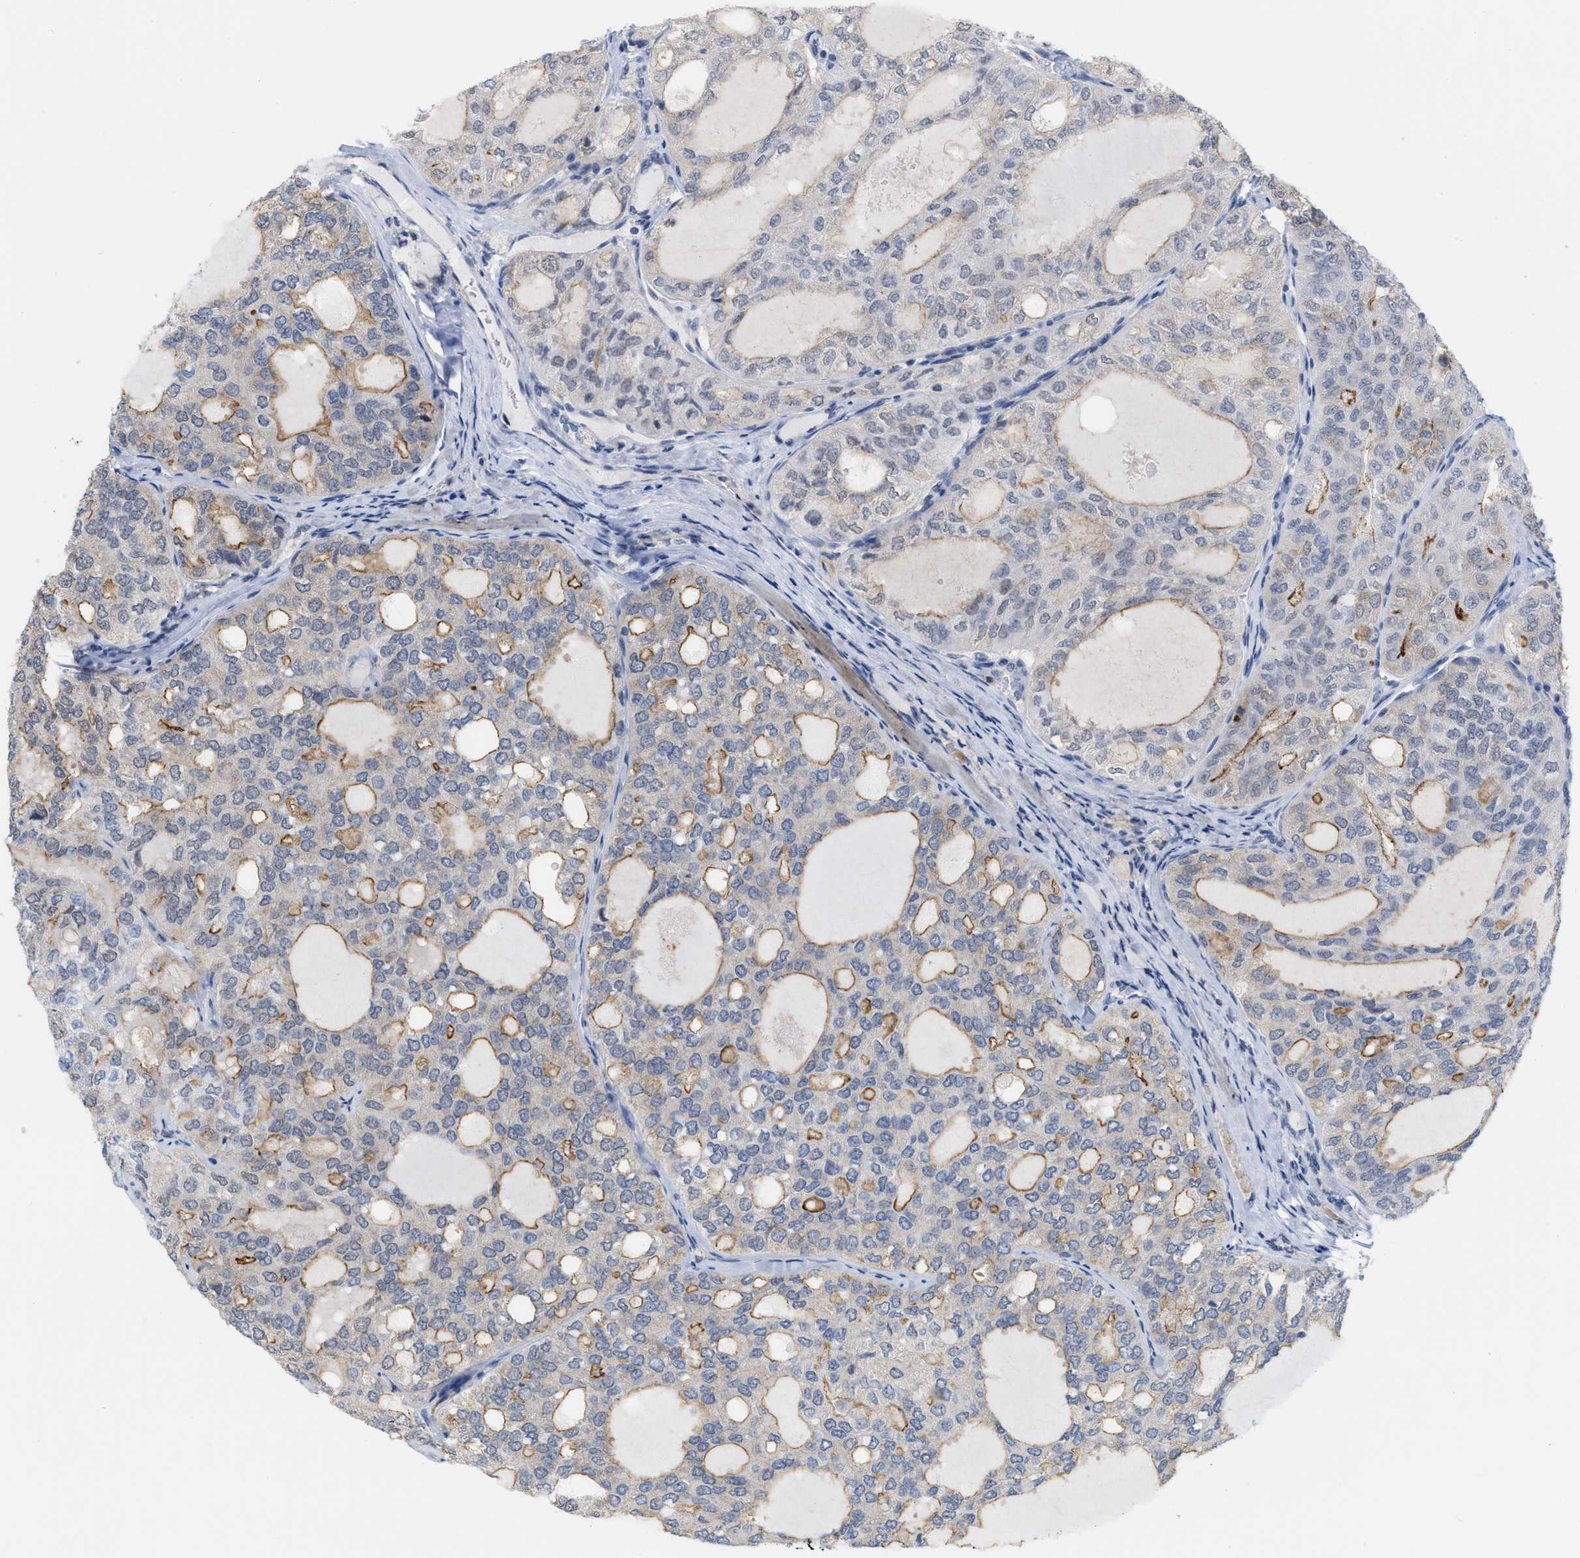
{"staining": {"intensity": "moderate", "quantity": "25%-75%", "location": "cytoplasmic/membranous"}, "tissue": "thyroid cancer", "cell_type": "Tumor cells", "image_type": "cancer", "snomed": [{"axis": "morphology", "description": "Follicular adenoma carcinoma, NOS"}, {"axis": "topography", "description": "Thyroid gland"}], "caption": "Moderate cytoplasmic/membranous expression is present in approximately 25%-75% of tumor cells in follicular adenoma carcinoma (thyroid).", "gene": "BAIAP2L1", "patient": {"sex": "male", "age": 75}}